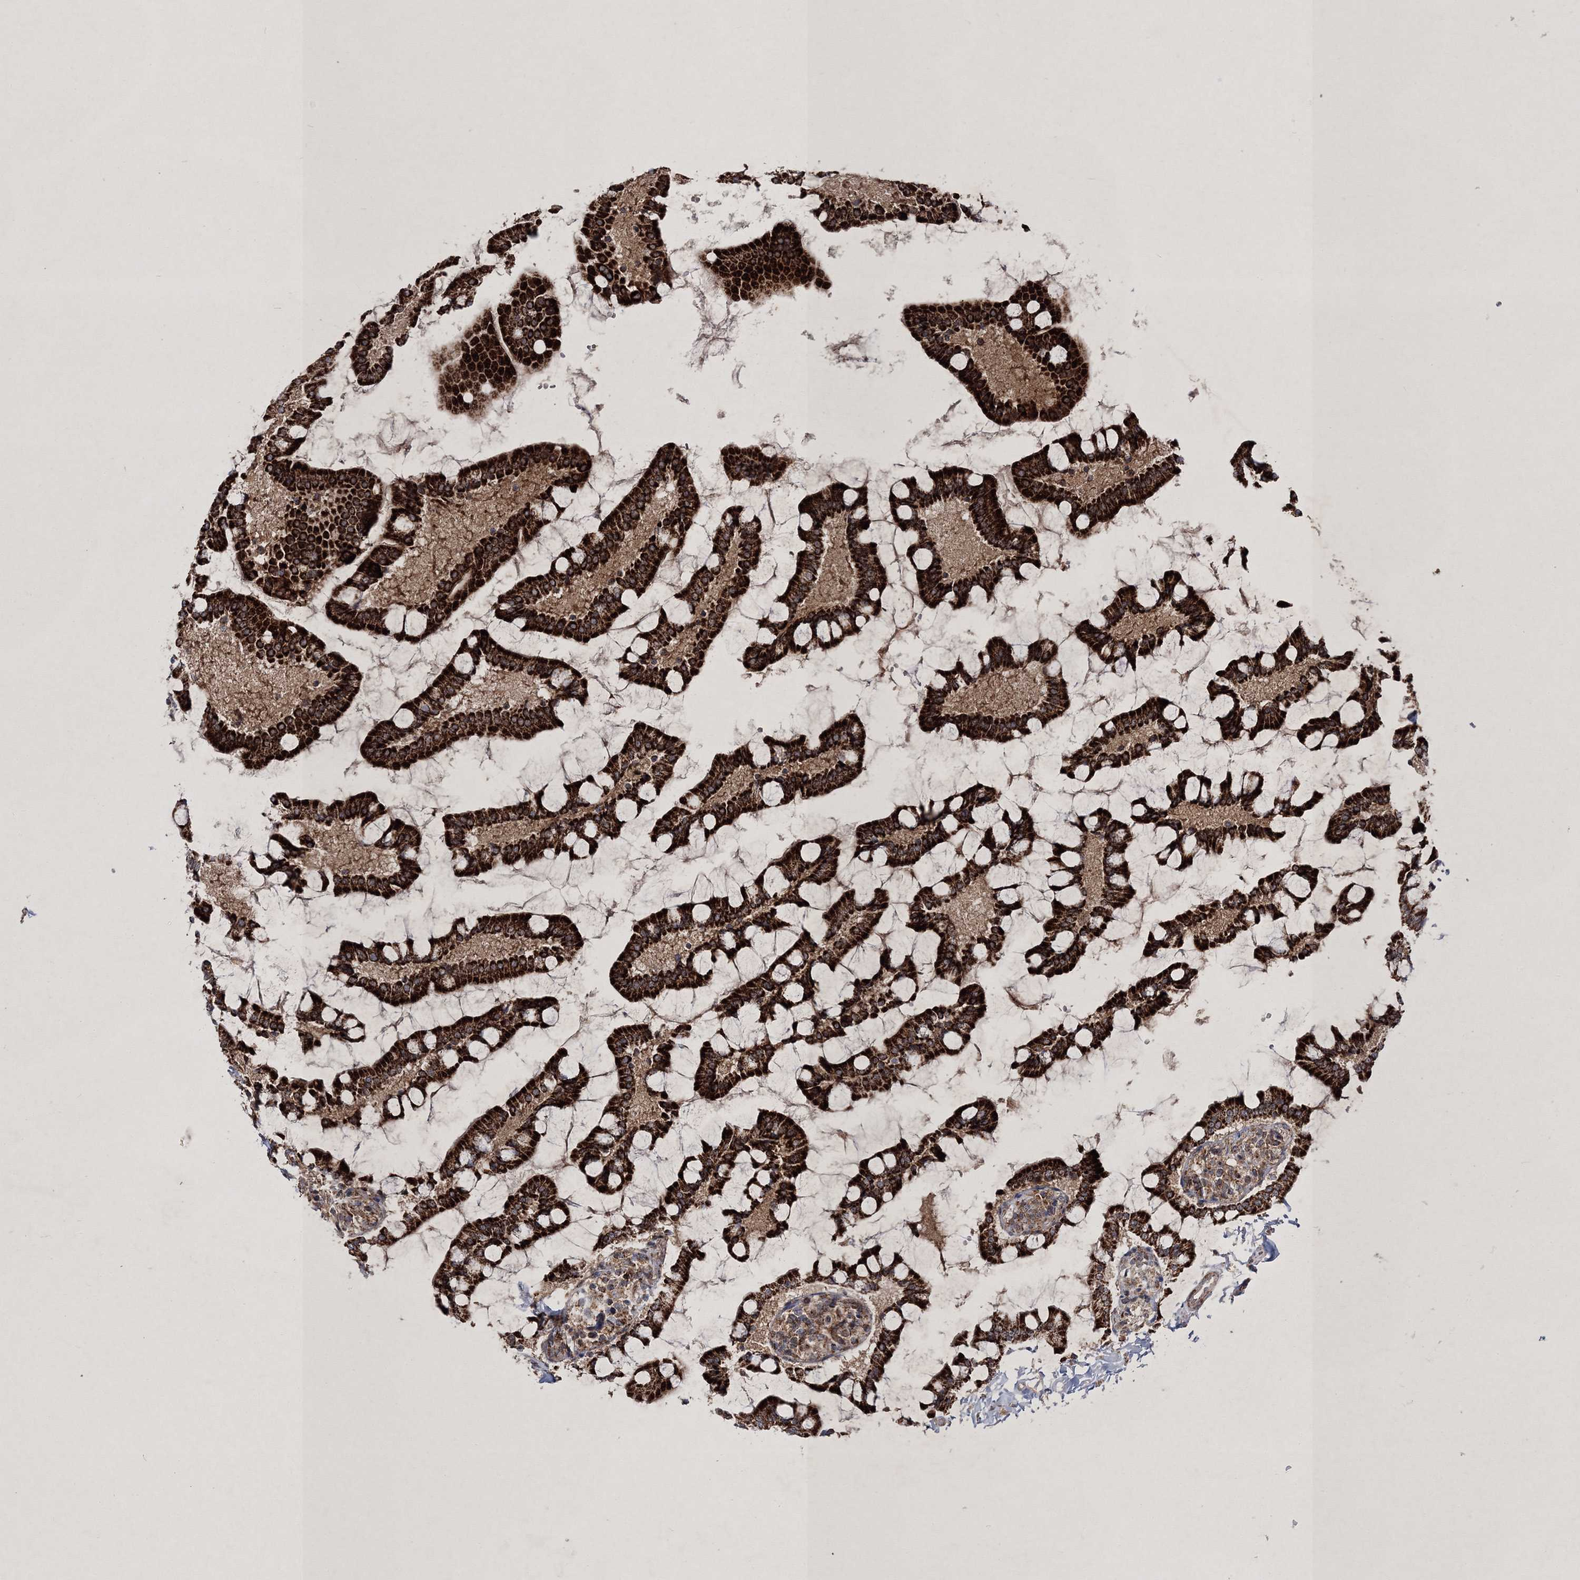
{"staining": {"intensity": "strong", "quantity": ">75%", "location": "cytoplasmic/membranous"}, "tissue": "small intestine", "cell_type": "Glandular cells", "image_type": "normal", "snomed": [{"axis": "morphology", "description": "Normal tissue, NOS"}, {"axis": "topography", "description": "Small intestine"}], "caption": "Immunohistochemical staining of benign small intestine shows high levels of strong cytoplasmic/membranous positivity in about >75% of glandular cells.", "gene": "SCRN3", "patient": {"sex": "male", "age": 41}}